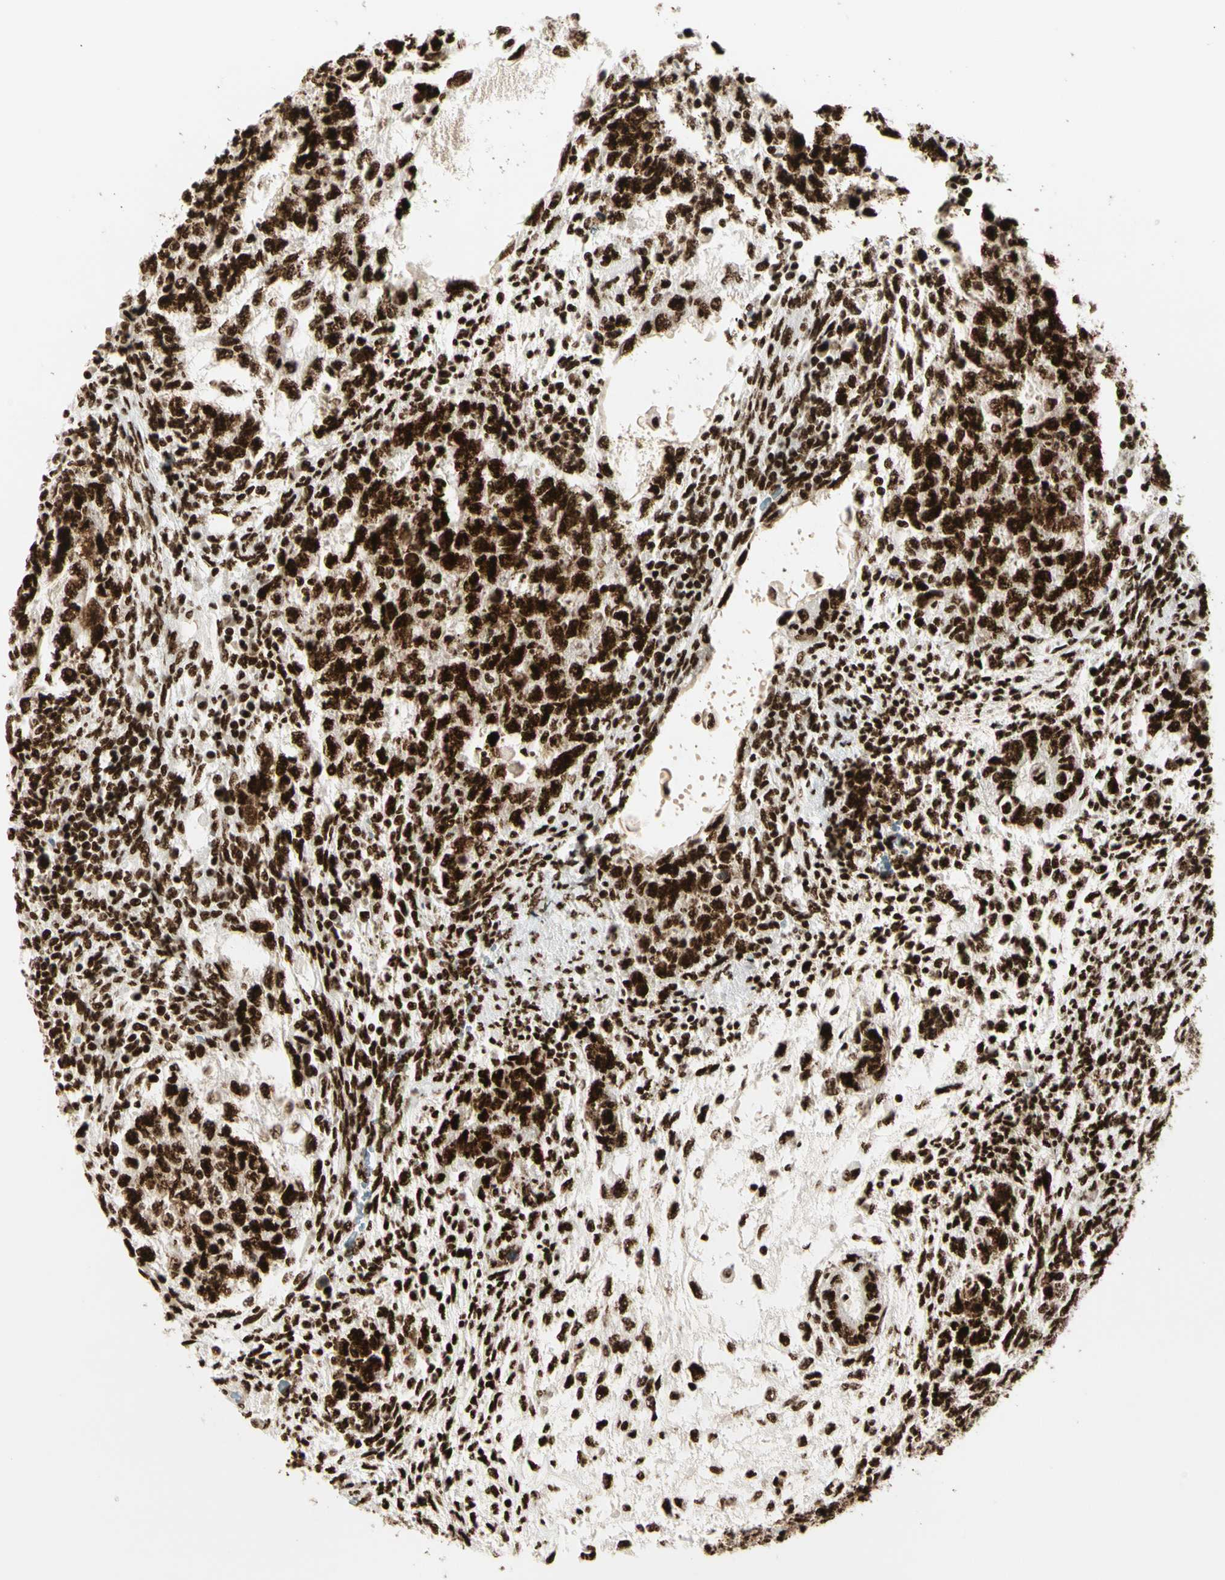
{"staining": {"intensity": "strong", "quantity": ">75%", "location": "cytoplasmic/membranous,nuclear"}, "tissue": "testis cancer", "cell_type": "Tumor cells", "image_type": "cancer", "snomed": [{"axis": "morphology", "description": "Normal tissue, NOS"}, {"axis": "morphology", "description": "Carcinoma, Embryonal, NOS"}, {"axis": "topography", "description": "Testis"}], "caption": "A brown stain shows strong cytoplasmic/membranous and nuclear staining of a protein in testis embryonal carcinoma tumor cells.", "gene": "CCAR1", "patient": {"sex": "male", "age": 36}}